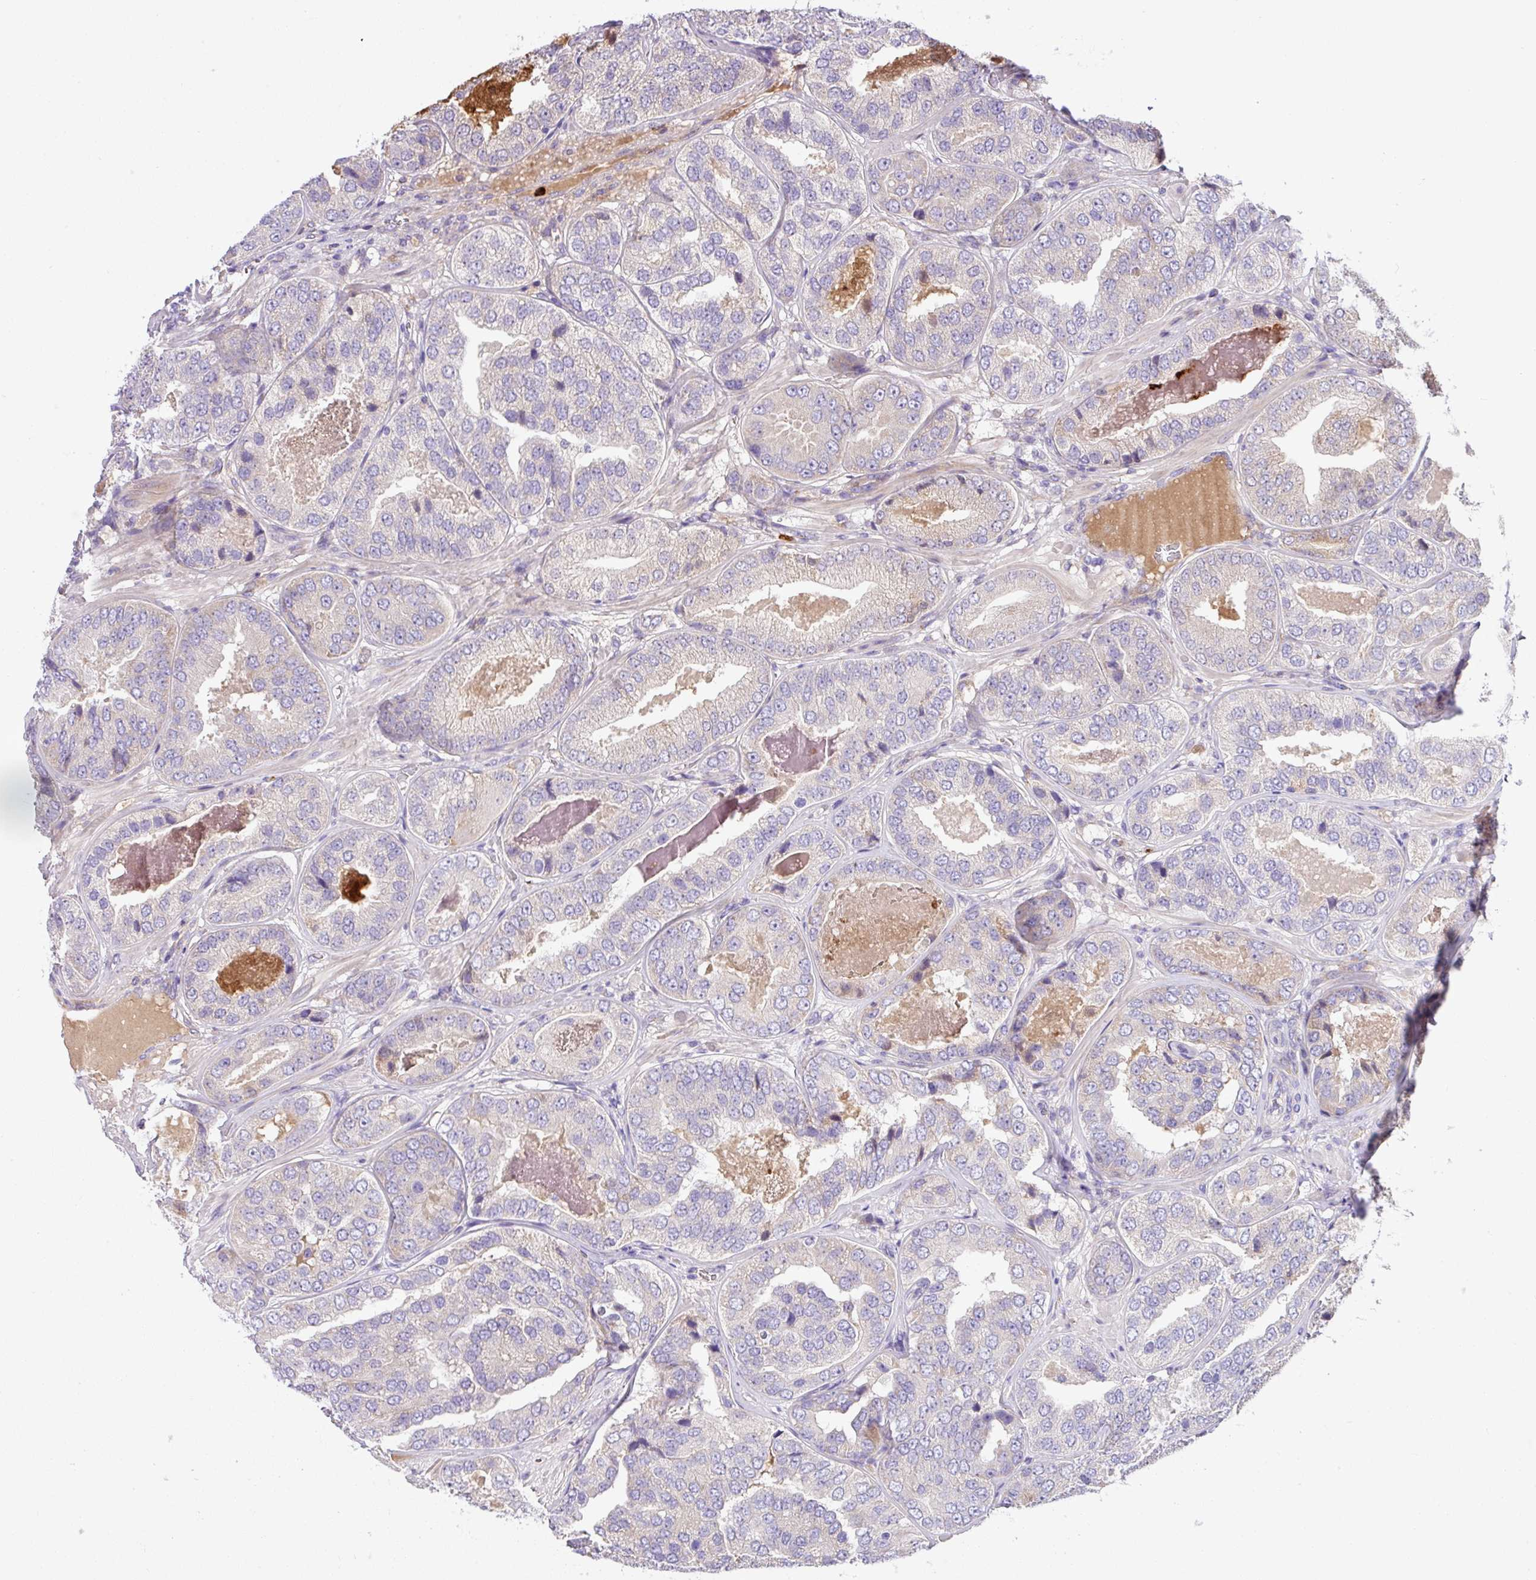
{"staining": {"intensity": "negative", "quantity": "none", "location": "none"}, "tissue": "prostate cancer", "cell_type": "Tumor cells", "image_type": "cancer", "snomed": [{"axis": "morphology", "description": "Adenocarcinoma, High grade"}, {"axis": "topography", "description": "Prostate"}], "caption": "Immunohistochemistry (IHC) image of neoplastic tissue: prostate cancer stained with DAB displays no significant protein staining in tumor cells.", "gene": "CRISP3", "patient": {"sex": "male", "age": 63}}